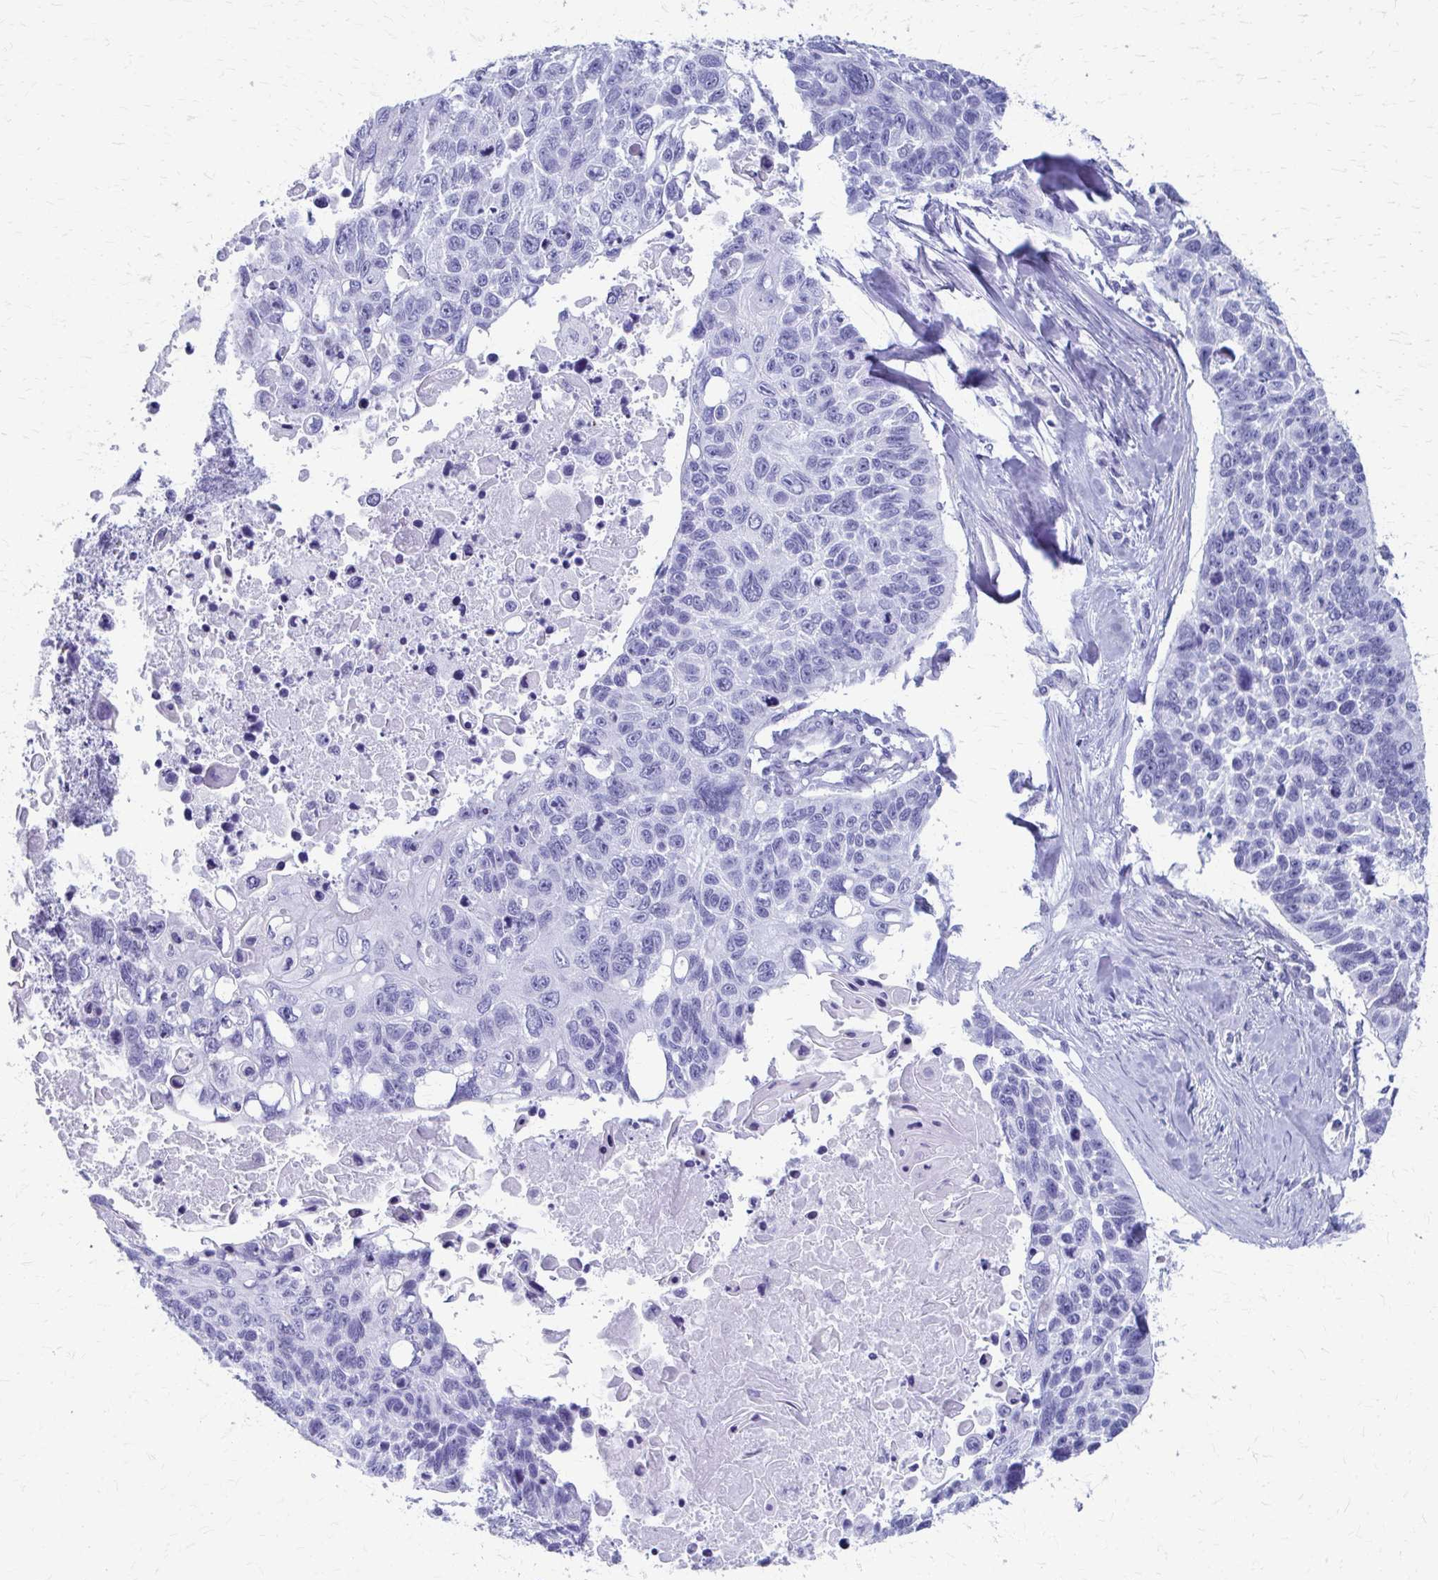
{"staining": {"intensity": "negative", "quantity": "none", "location": "none"}, "tissue": "lung cancer", "cell_type": "Tumor cells", "image_type": "cancer", "snomed": [{"axis": "morphology", "description": "Squamous cell carcinoma, NOS"}, {"axis": "topography", "description": "Lung"}], "caption": "This micrograph is of squamous cell carcinoma (lung) stained with IHC to label a protein in brown with the nuclei are counter-stained blue. There is no expression in tumor cells.", "gene": "CELF5", "patient": {"sex": "male", "age": 62}}